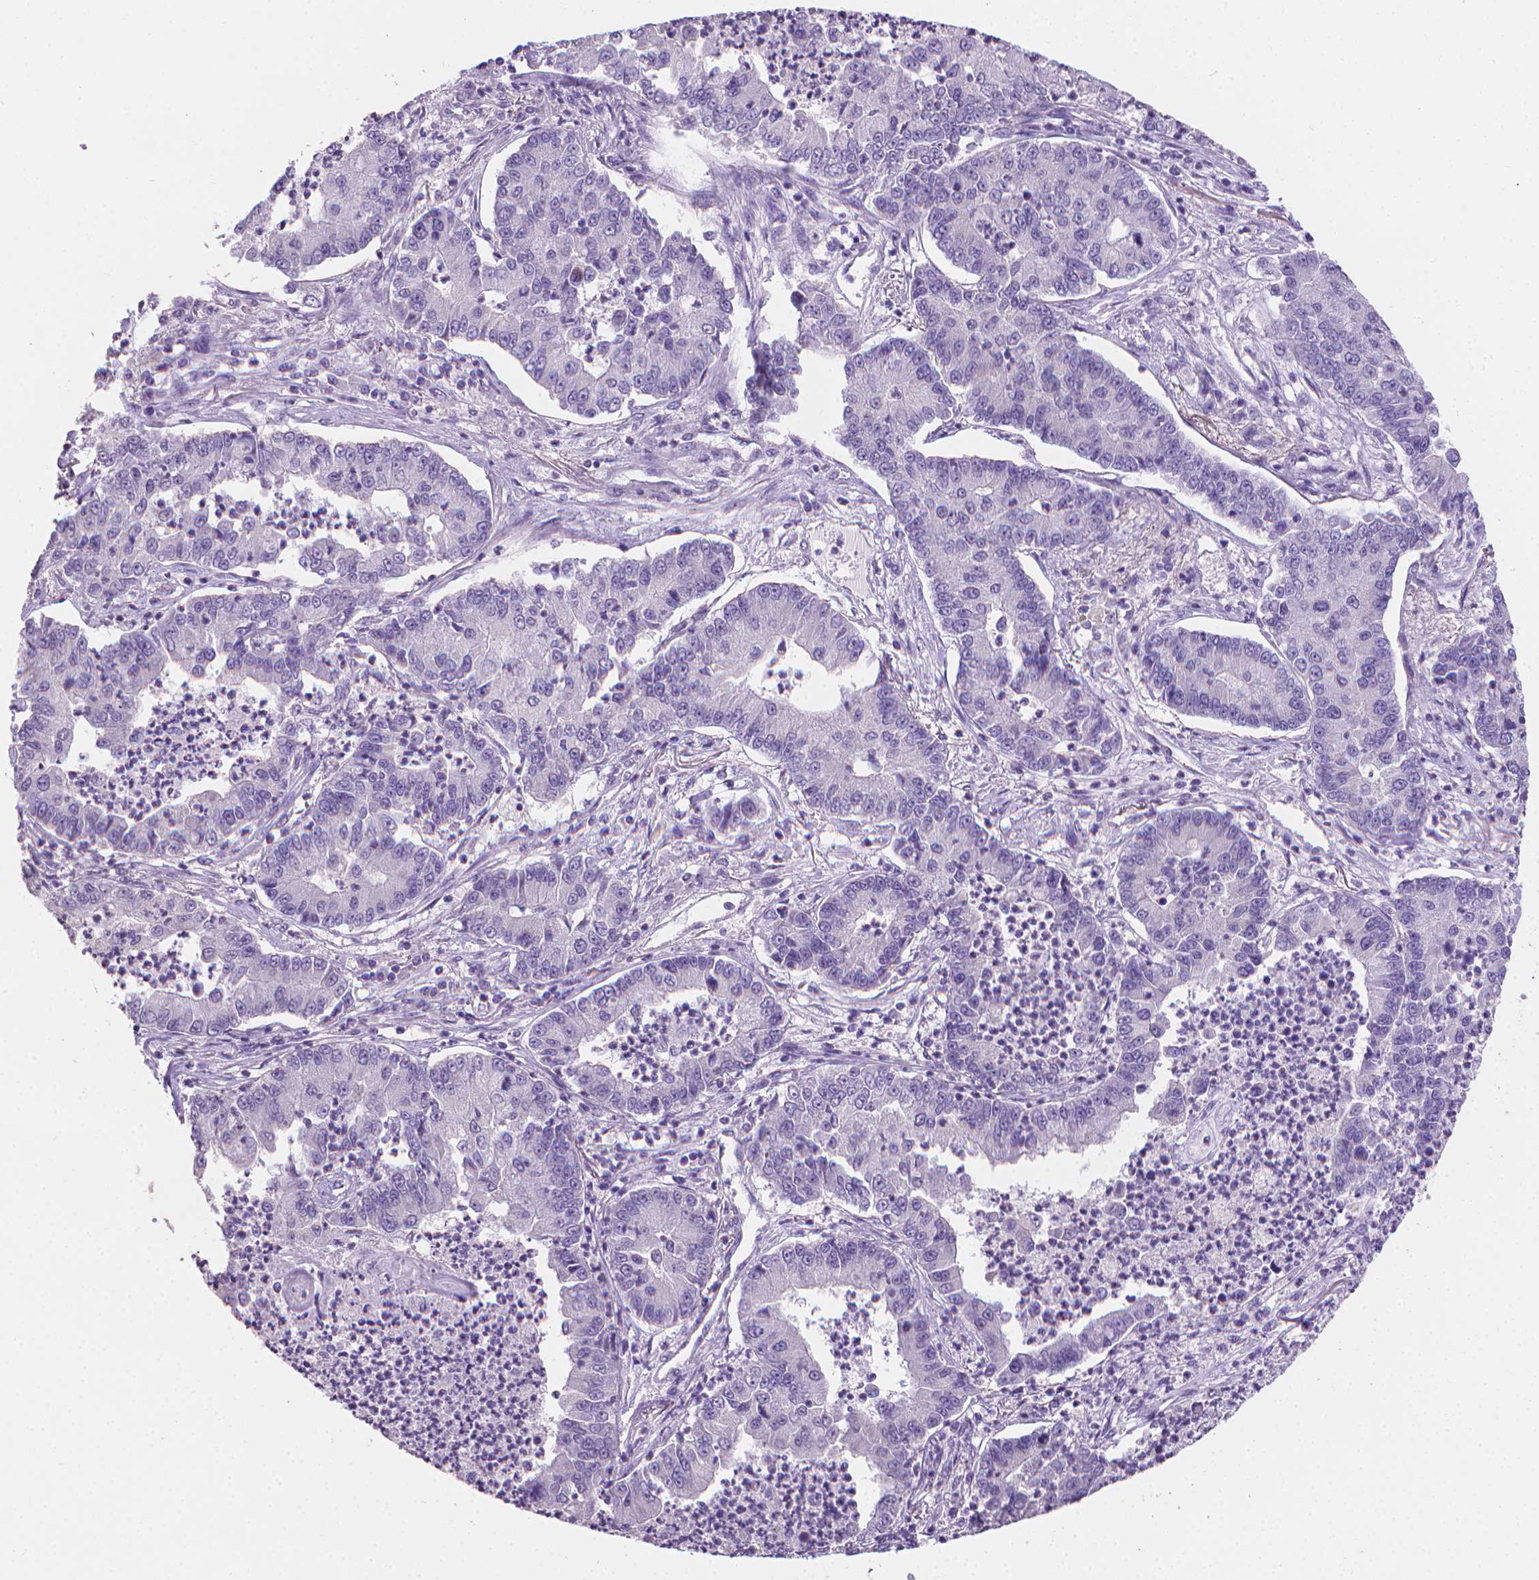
{"staining": {"intensity": "negative", "quantity": "none", "location": "none"}, "tissue": "lung cancer", "cell_type": "Tumor cells", "image_type": "cancer", "snomed": [{"axis": "morphology", "description": "Adenocarcinoma, NOS"}, {"axis": "topography", "description": "Lung"}], "caption": "This histopathology image is of lung cancer stained with IHC to label a protein in brown with the nuclei are counter-stained blue. There is no staining in tumor cells.", "gene": "TNNI2", "patient": {"sex": "female", "age": 57}}